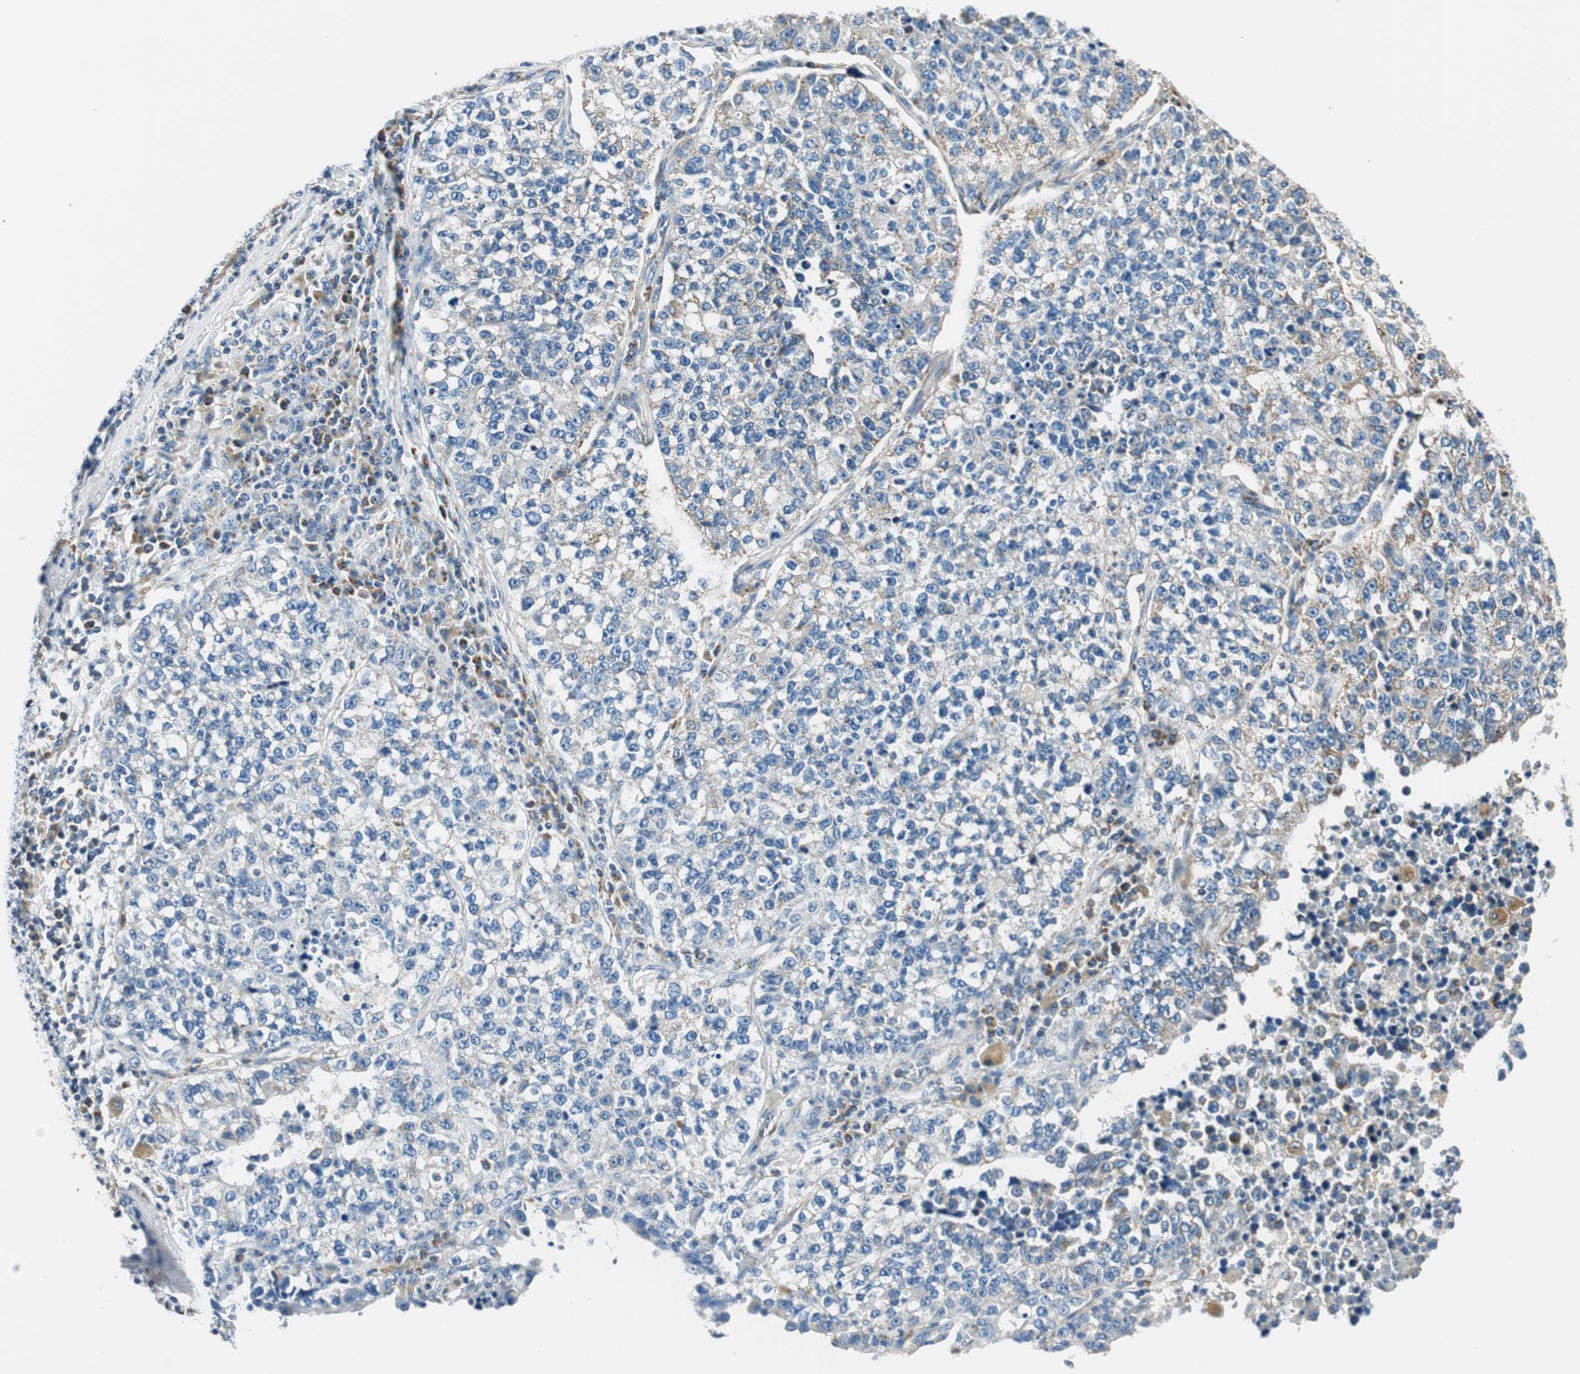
{"staining": {"intensity": "weak", "quantity": "25%-75%", "location": "cytoplasmic/membranous"}, "tissue": "lung cancer", "cell_type": "Tumor cells", "image_type": "cancer", "snomed": [{"axis": "morphology", "description": "Adenocarcinoma, NOS"}, {"axis": "topography", "description": "Lung"}], "caption": "This is a micrograph of immunohistochemistry (IHC) staining of lung adenocarcinoma, which shows weak expression in the cytoplasmic/membranous of tumor cells.", "gene": "RORB", "patient": {"sex": "male", "age": 49}}